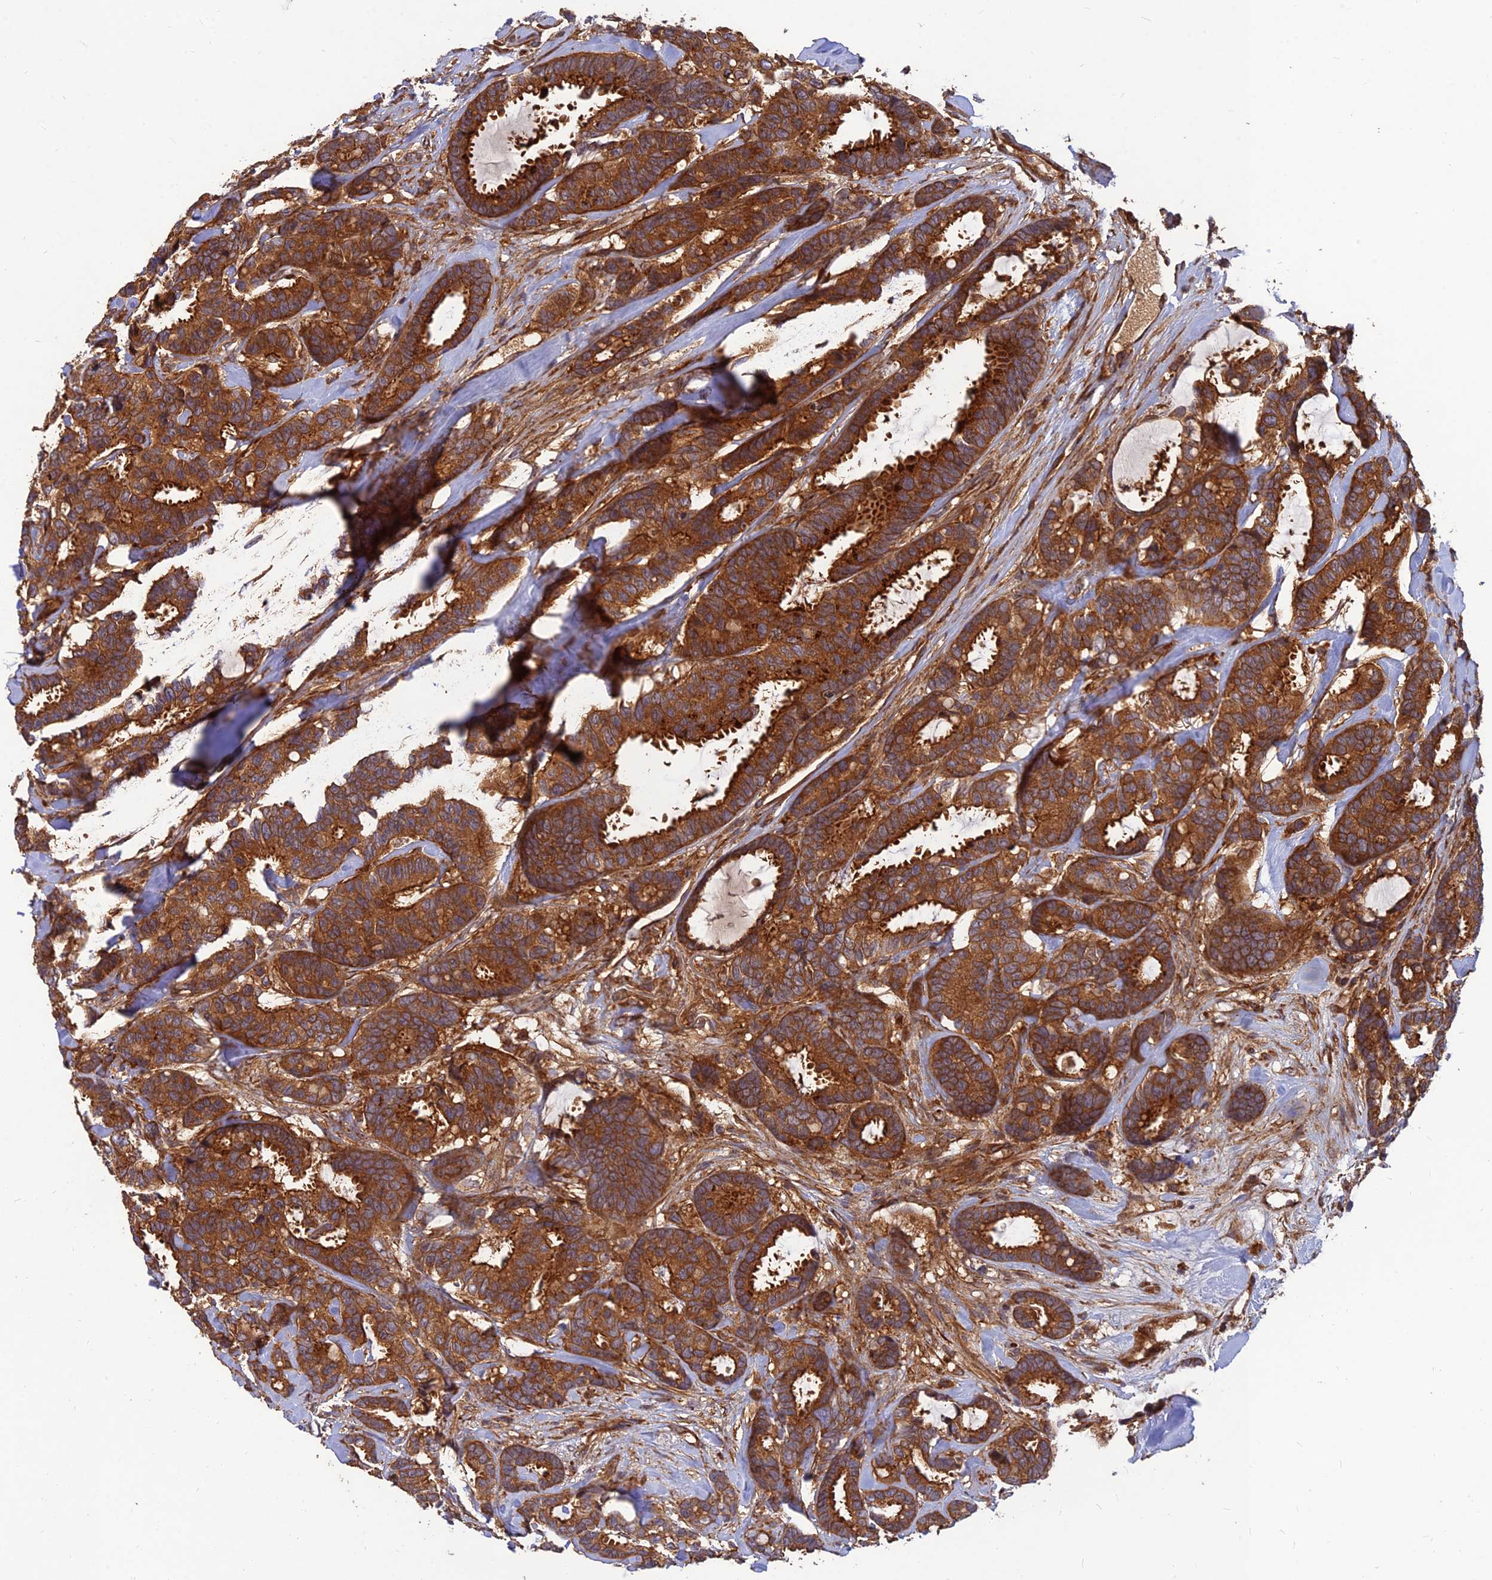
{"staining": {"intensity": "strong", "quantity": ">75%", "location": "cytoplasmic/membranous"}, "tissue": "breast cancer", "cell_type": "Tumor cells", "image_type": "cancer", "snomed": [{"axis": "morphology", "description": "Duct carcinoma"}, {"axis": "topography", "description": "Breast"}], "caption": "A high amount of strong cytoplasmic/membranous expression is identified in approximately >75% of tumor cells in breast cancer tissue.", "gene": "RELCH", "patient": {"sex": "female", "age": 87}}